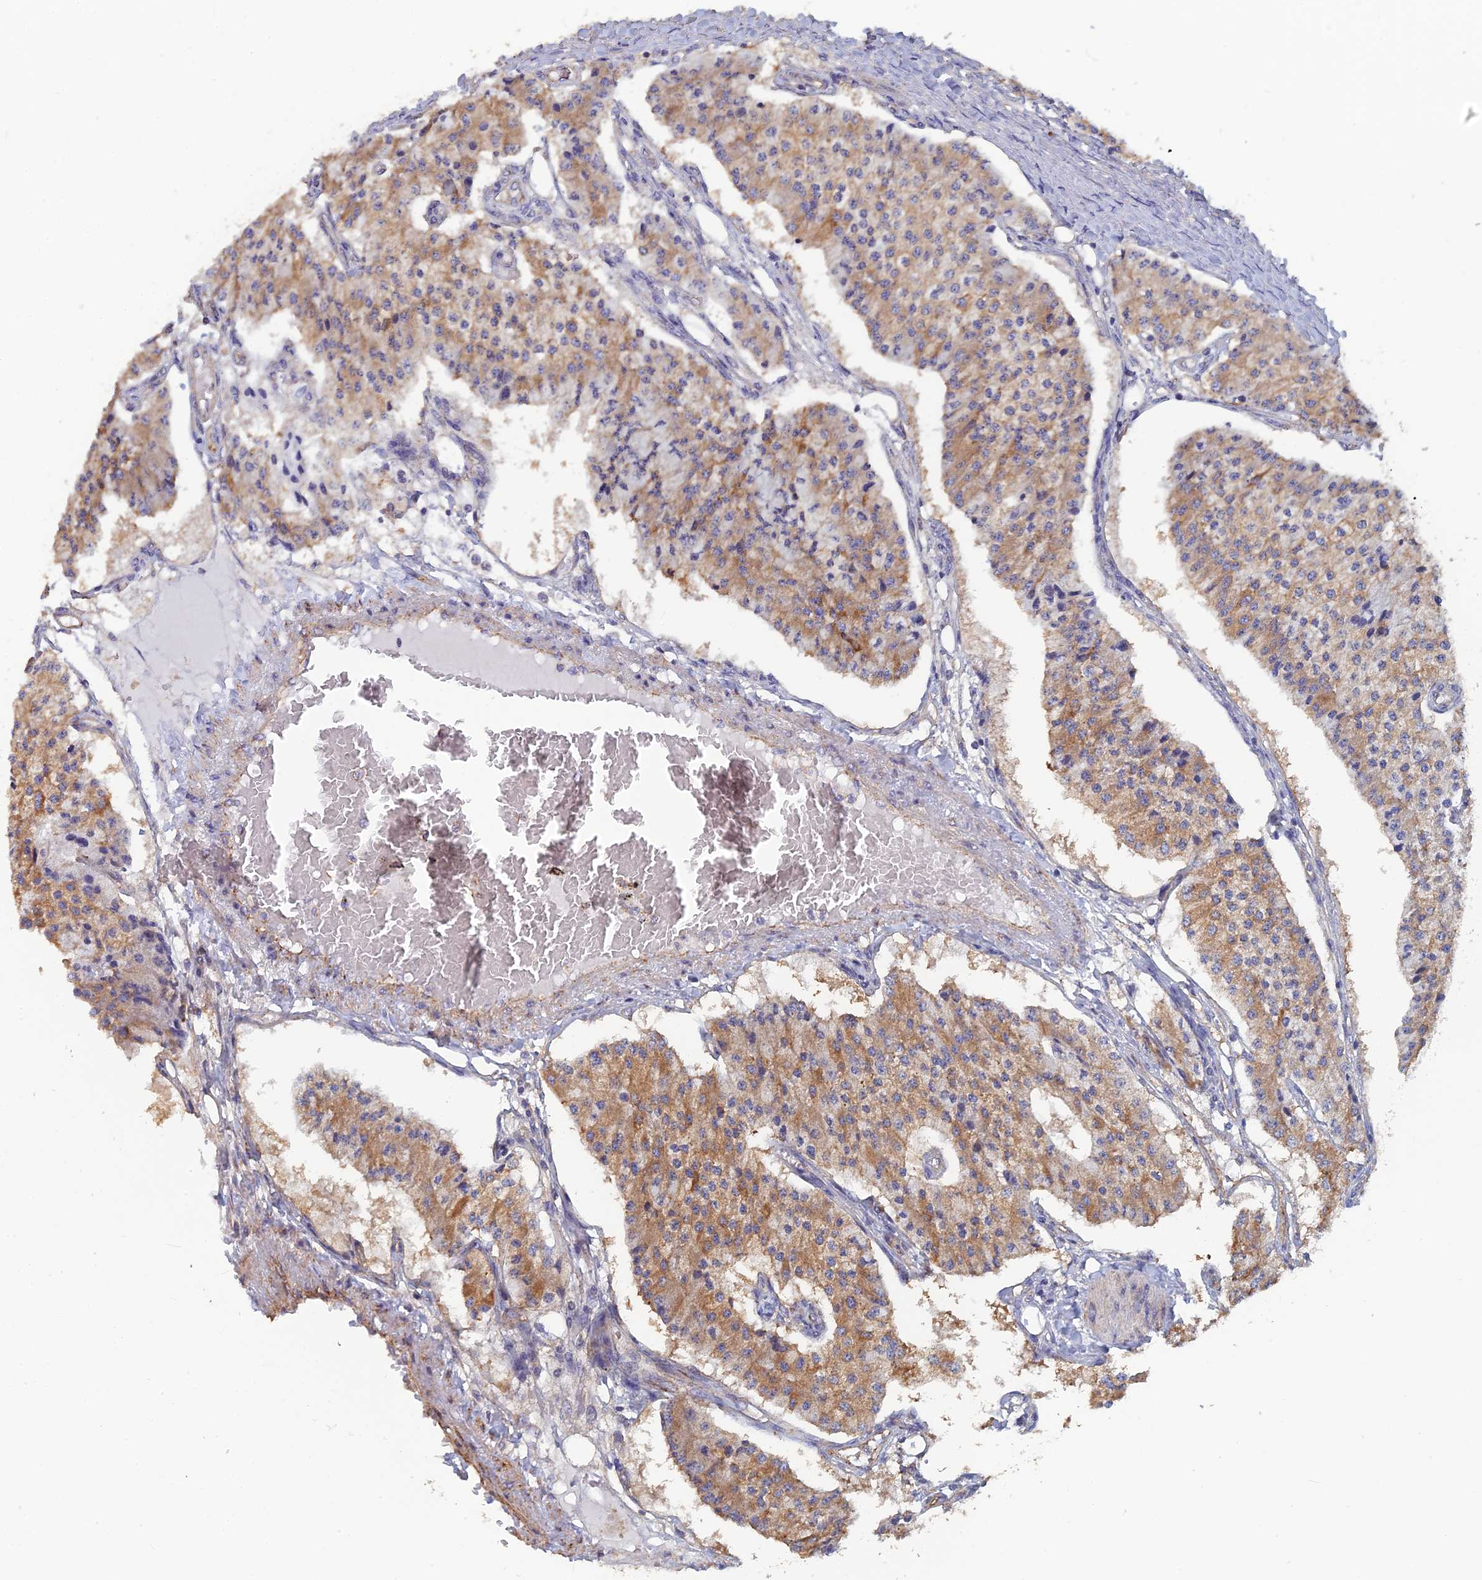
{"staining": {"intensity": "moderate", "quantity": ">75%", "location": "cytoplasmic/membranous"}, "tissue": "carcinoid", "cell_type": "Tumor cells", "image_type": "cancer", "snomed": [{"axis": "morphology", "description": "Carcinoid, malignant, NOS"}, {"axis": "topography", "description": "Colon"}], "caption": "Carcinoid stained with immunohistochemistry demonstrates moderate cytoplasmic/membranous staining in about >75% of tumor cells.", "gene": "PCDHA5", "patient": {"sex": "female", "age": 52}}